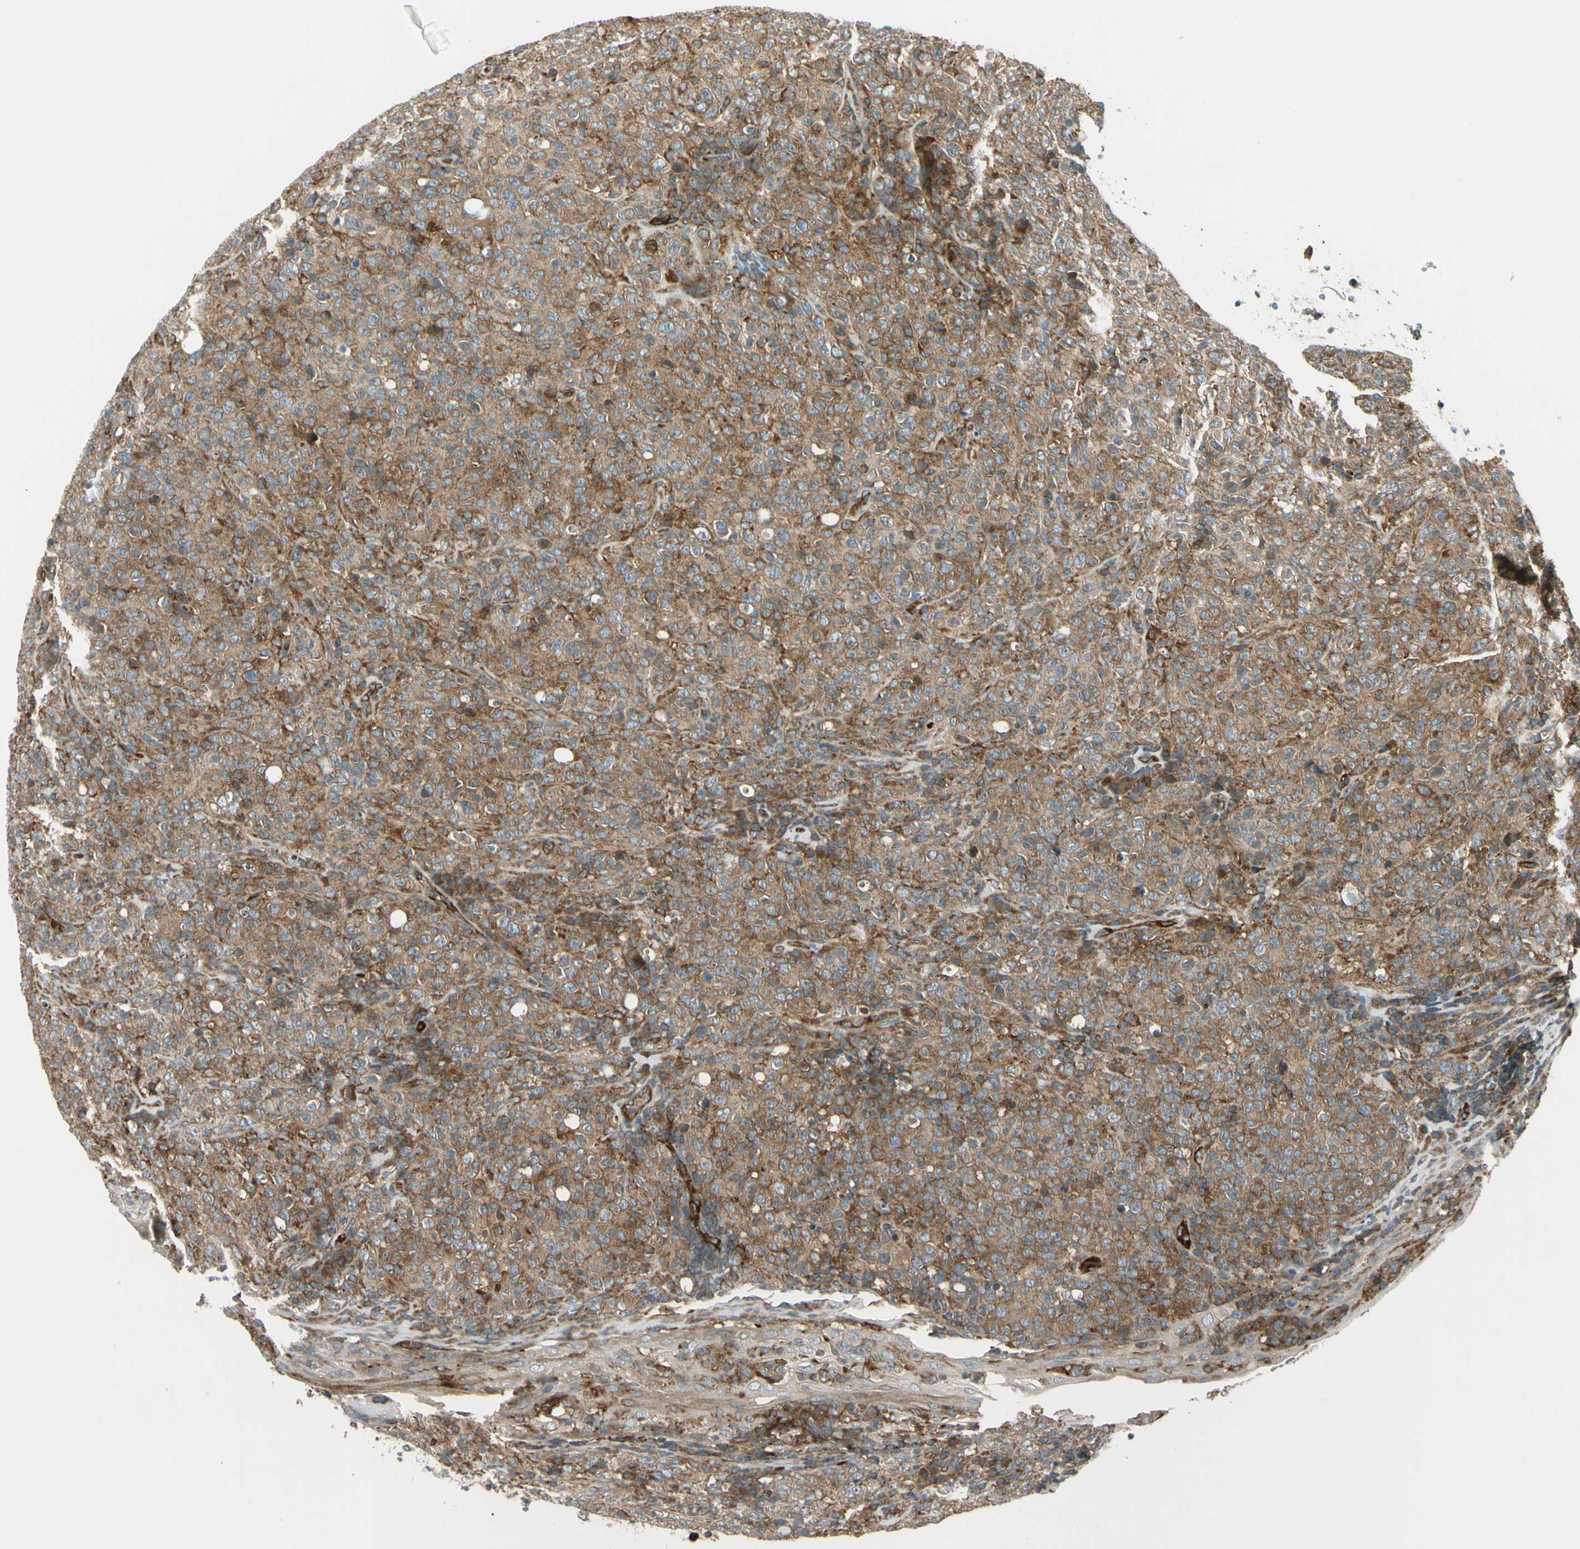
{"staining": {"intensity": "moderate", "quantity": ">75%", "location": "cytoplasmic/membranous"}, "tissue": "lymphoma", "cell_type": "Tumor cells", "image_type": "cancer", "snomed": [{"axis": "morphology", "description": "Malignant lymphoma, non-Hodgkin's type, High grade"}, {"axis": "topography", "description": "Tonsil"}], "caption": "Protein staining of lymphoma tissue exhibits moderate cytoplasmic/membranous staining in about >75% of tumor cells.", "gene": "TRIO", "patient": {"sex": "female", "age": 36}}